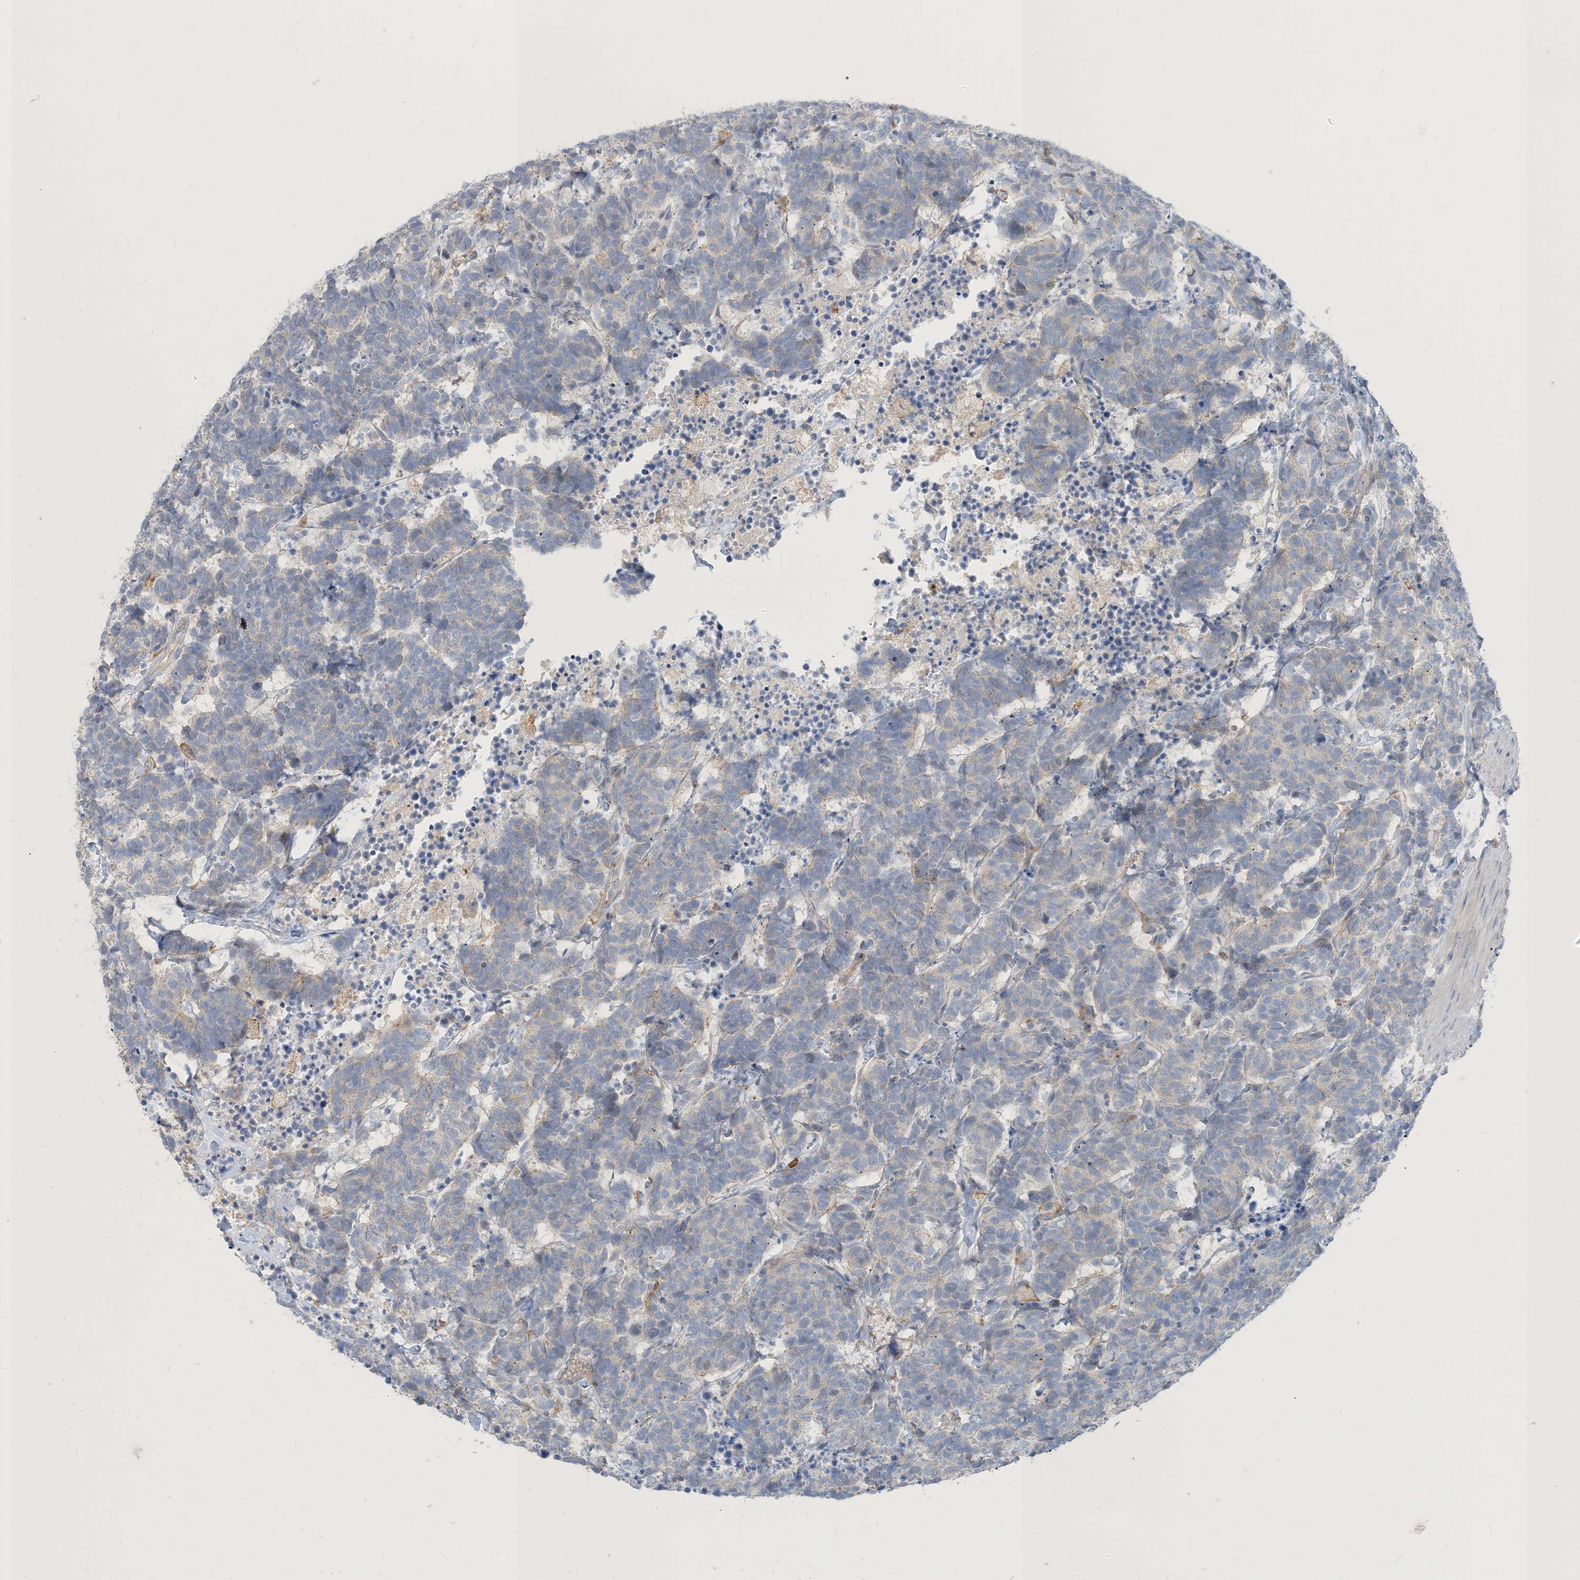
{"staining": {"intensity": "negative", "quantity": "none", "location": "none"}, "tissue": "carcinoid", "cell_type": "Tumor cells", "image_type": "cancer", "snomed": [{"axis": "morphology", "description": "Carcinoma, NOS"}, {"axis": "morphology", "description": "Carcinoid, malignant, NOS"}, {"axis": "topography", "description": "Urinary bladder"}], "caption": "IHC micrograph of neoplastic tissue: human carcinoid (malignant) stained with DAB (3,3'-diaminobenzidine) shows no significant protein staining in tumor cells.", "gene": "PEAR1", "patient": {"sex": "male", "age": 57}}